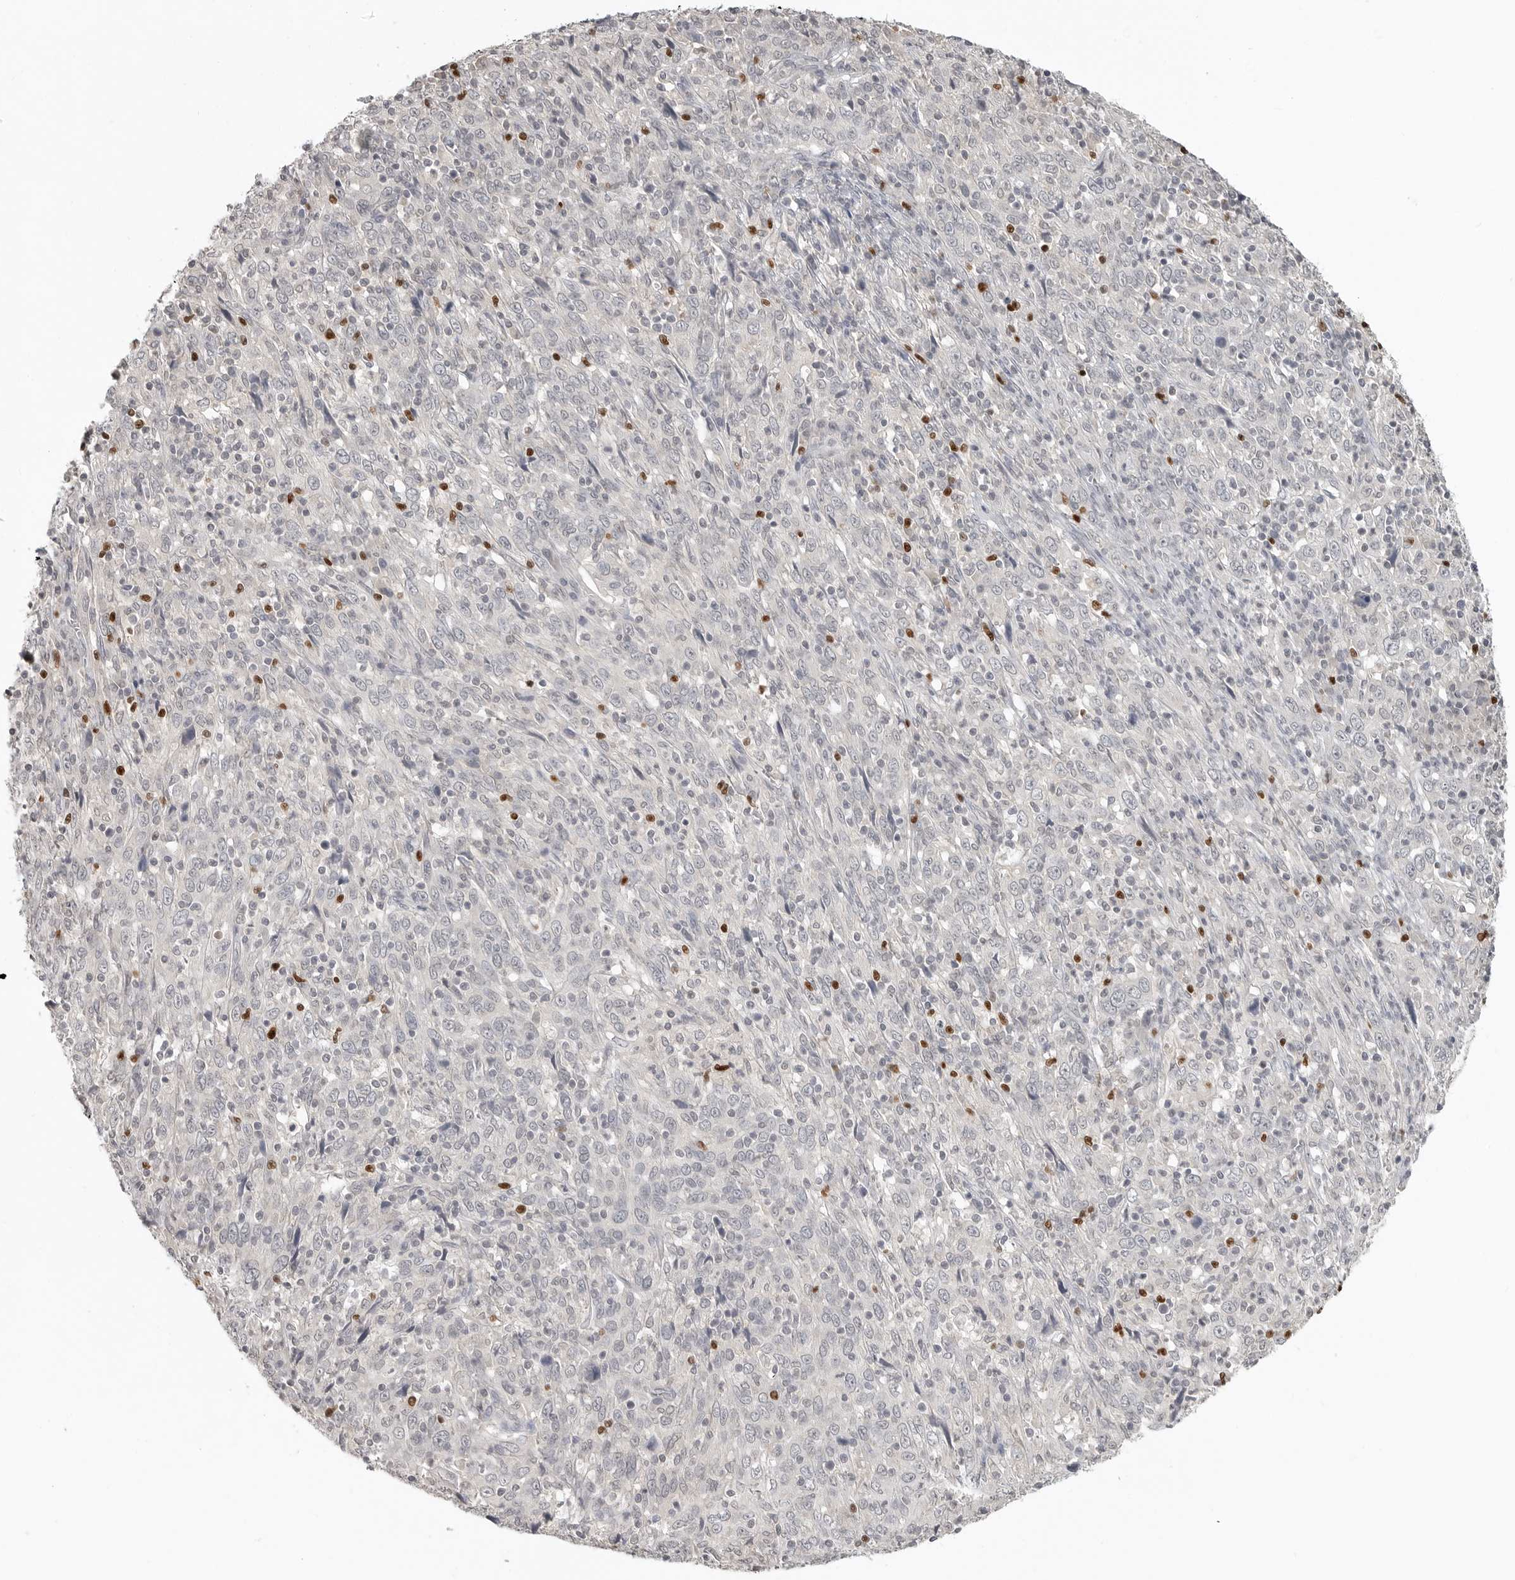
{"staining": {"intensity": "negative", "quantity": "none", "location": "none"}, "tissue": "cervical cancer", "cell_type": "Tumor cells", "image_type": "cancer", "snomed": [{"axis": "morphology", "description": "Squamous cell carcinoma, NOS"}, {"axis": "topography", "description": "Cervix"}], "caption": "This is an immunohistochemistry (IHC) image of cervical squamous cell carcinoma. There is no expression in tumor cells.", "gene": "FOXP3", "patient": {"sex": "female", "age": 46}}